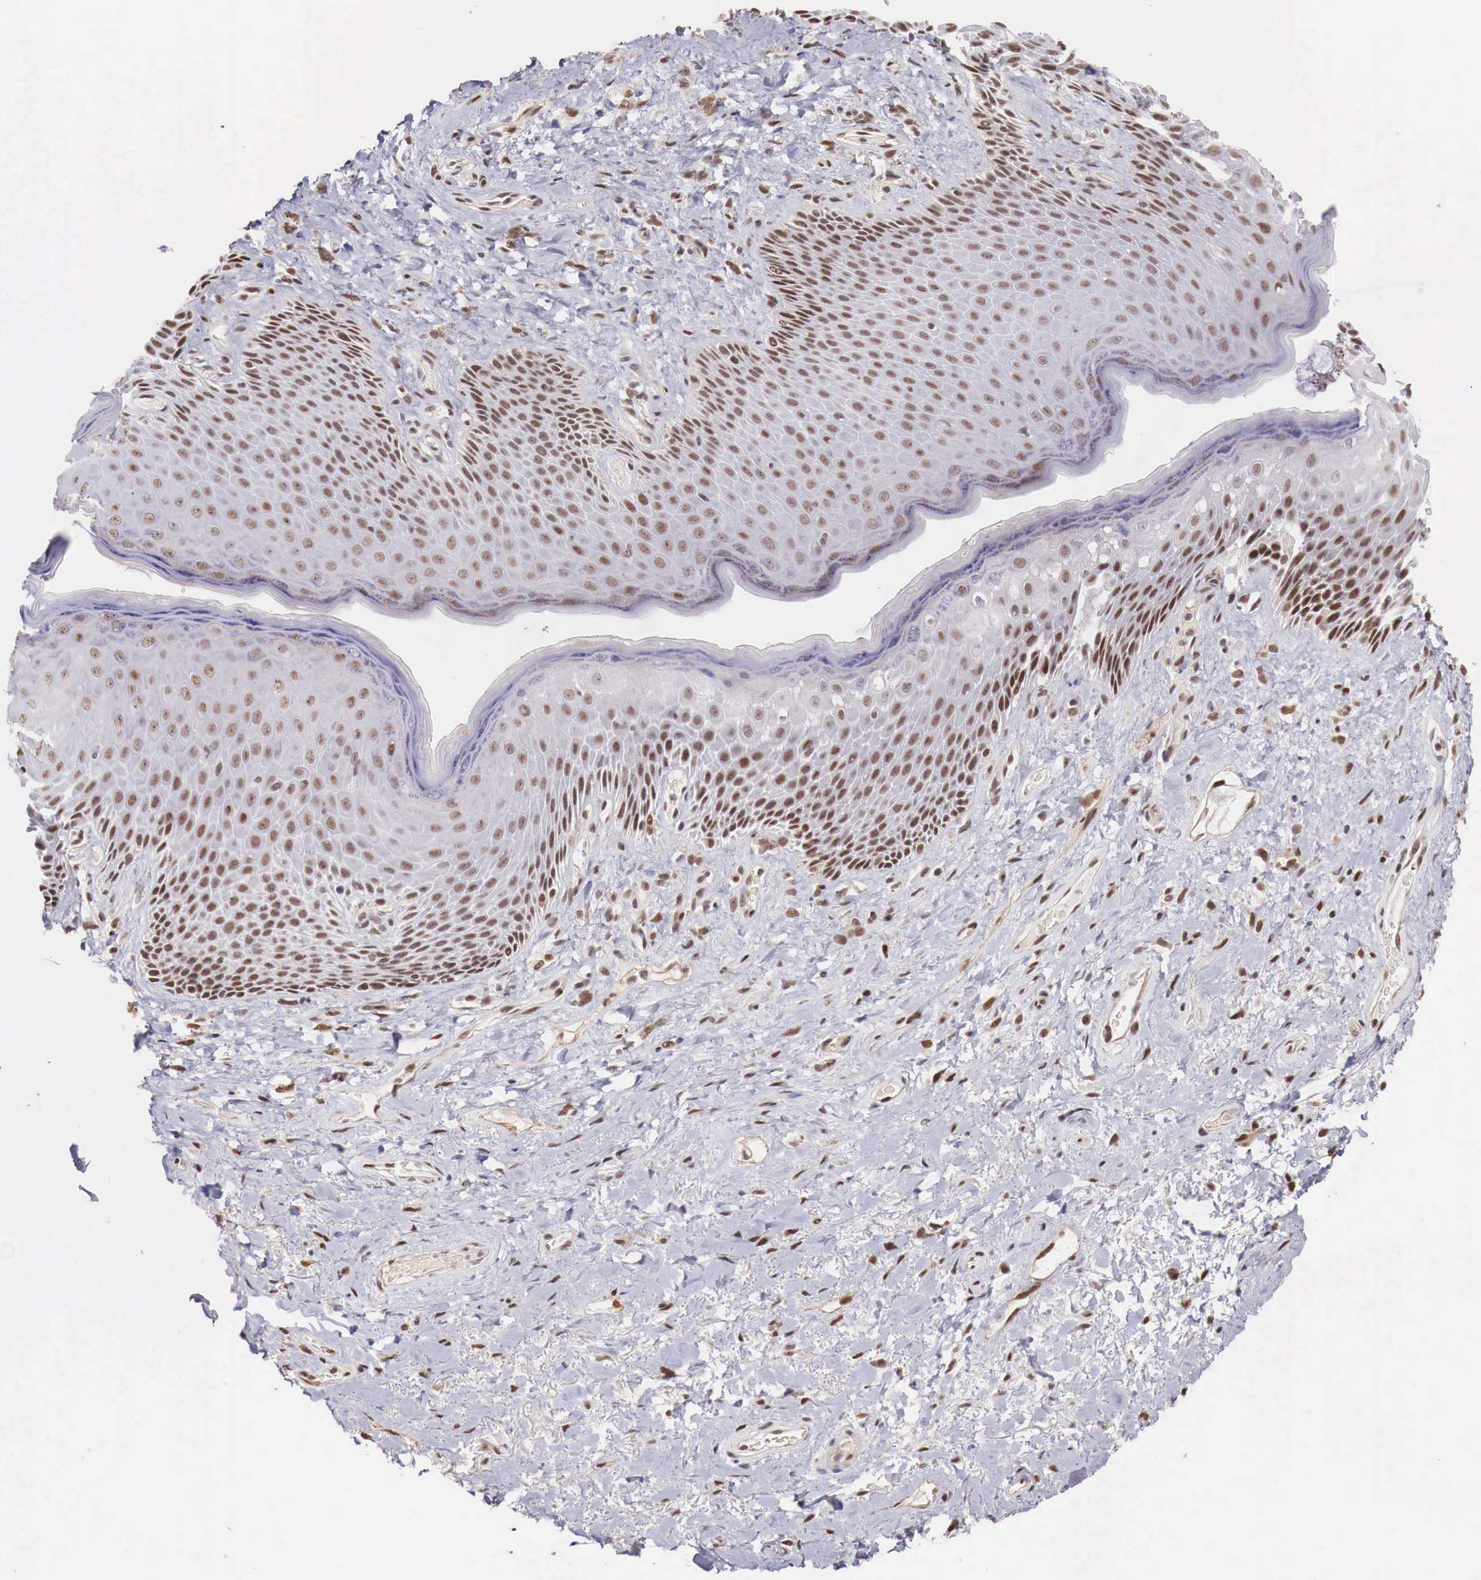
{"staining": {"intensity": "moderate", "quantity": ">75%", "location": "nuclear"}, "tissue": "skin", "cell_type": "Epidermal cells", "image_type": "normal", "snomed": [{"axis": "morphology", "description": "Normal tissue, NOS"}, {"axis": "topography", "description": "Anal"}], "caption": "Human skin stained with a brown dye demonstrates moderate nuclear positive positivity in about >75% of epidermal cells.", "gene": "FOXP2", "patient": {"sex": "male", "age": 78}}